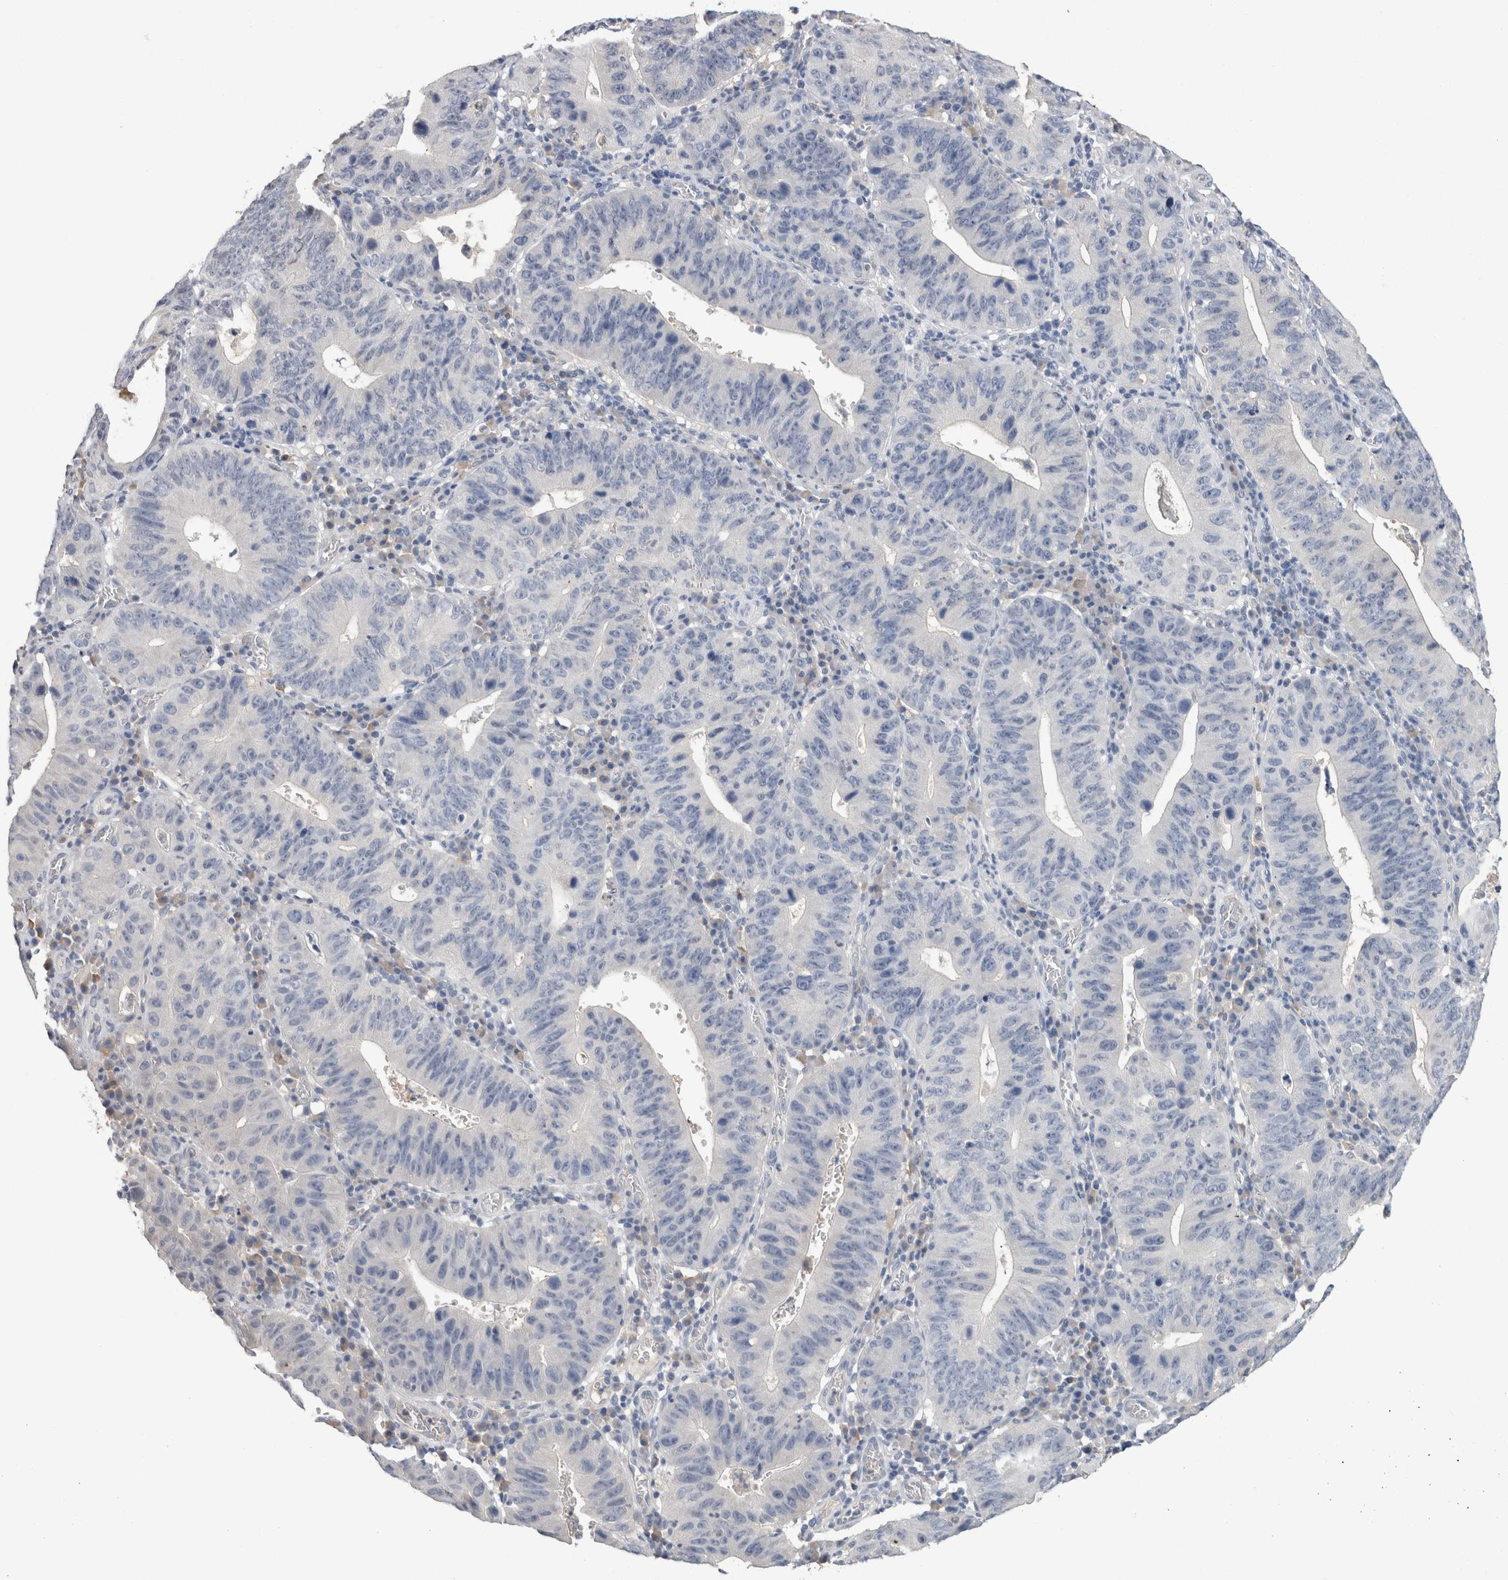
{"staining": {"intensity": "negative", "quantity": "none", "location": "none"}, "tissue": "stomach cancer", "cell_type": "Tumor cells", "image_type": "cancer", "snomed": [{"axis": "morphology", "description": "Adenocarcinoma, NOS"}, {"axis": "topography", "description": "Stomach"}], "caption": "The immunohistochemistry photomicrograph has no significant expression in tumor cells of adenocarcinoma (stomach) tissue. The staining is performed using DAB (3,3'-diaminobenzidine) brown chromogen with nuclei counter-stained in using hematoxylin.", "gene": "FABP4", "patient": {"sex": "male", "age": 59}}